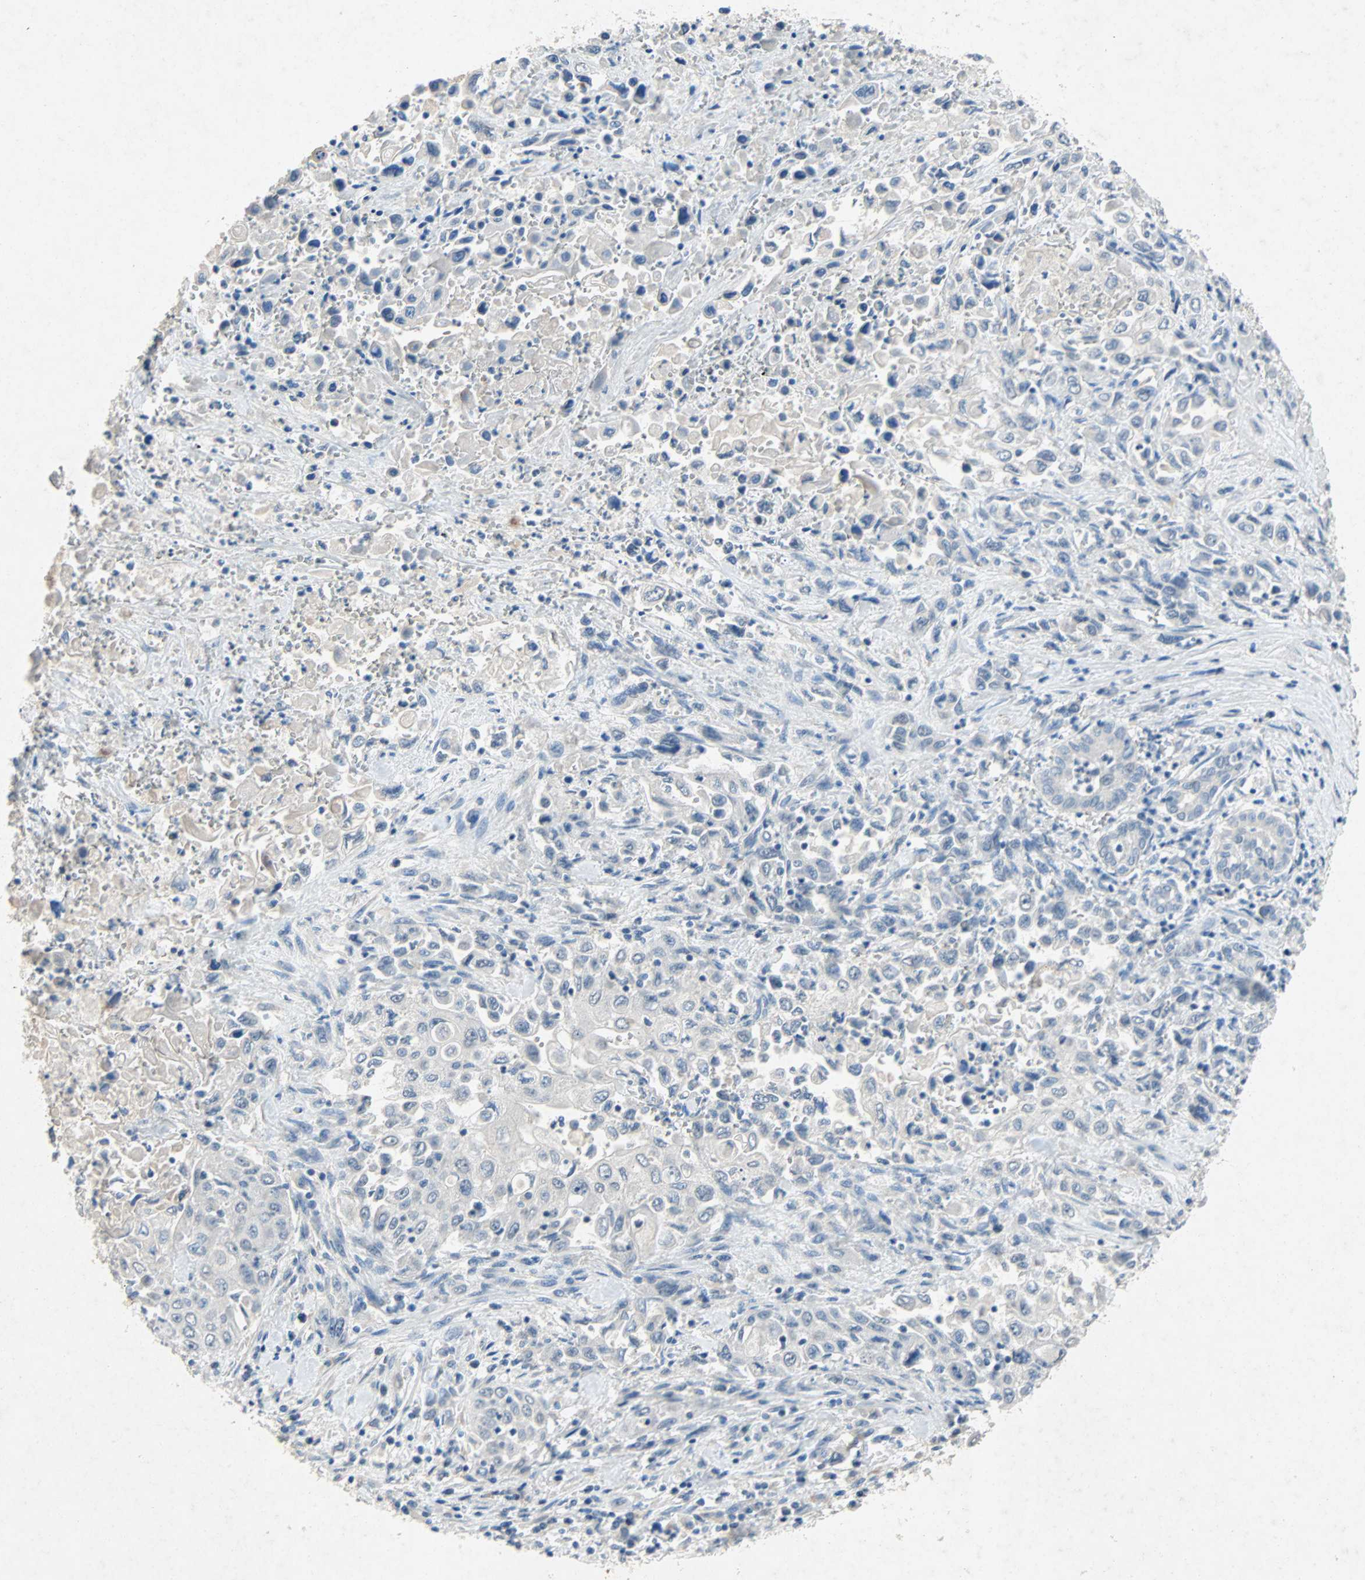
{"staining": {"intensity": "negative", "quantity": "none", "location": "none"}, "tissue": "pancreatic cancer", "cell_type": "Tumor cells", "image_type": "cancer", "snomed": [{"axis": "morphology", "description": "Adenocarcinoma, NOS"}, {"axis": "topography", "description": "Pancreas"}], "caption": "DAB (3,3'-diaminobenzidine) immunohistochemical staining of pancreatic cancer exhibits no significant expression in tumor cells.", "gene": "PCDHB2", "patient": {"sex": "male", "age": 70}}